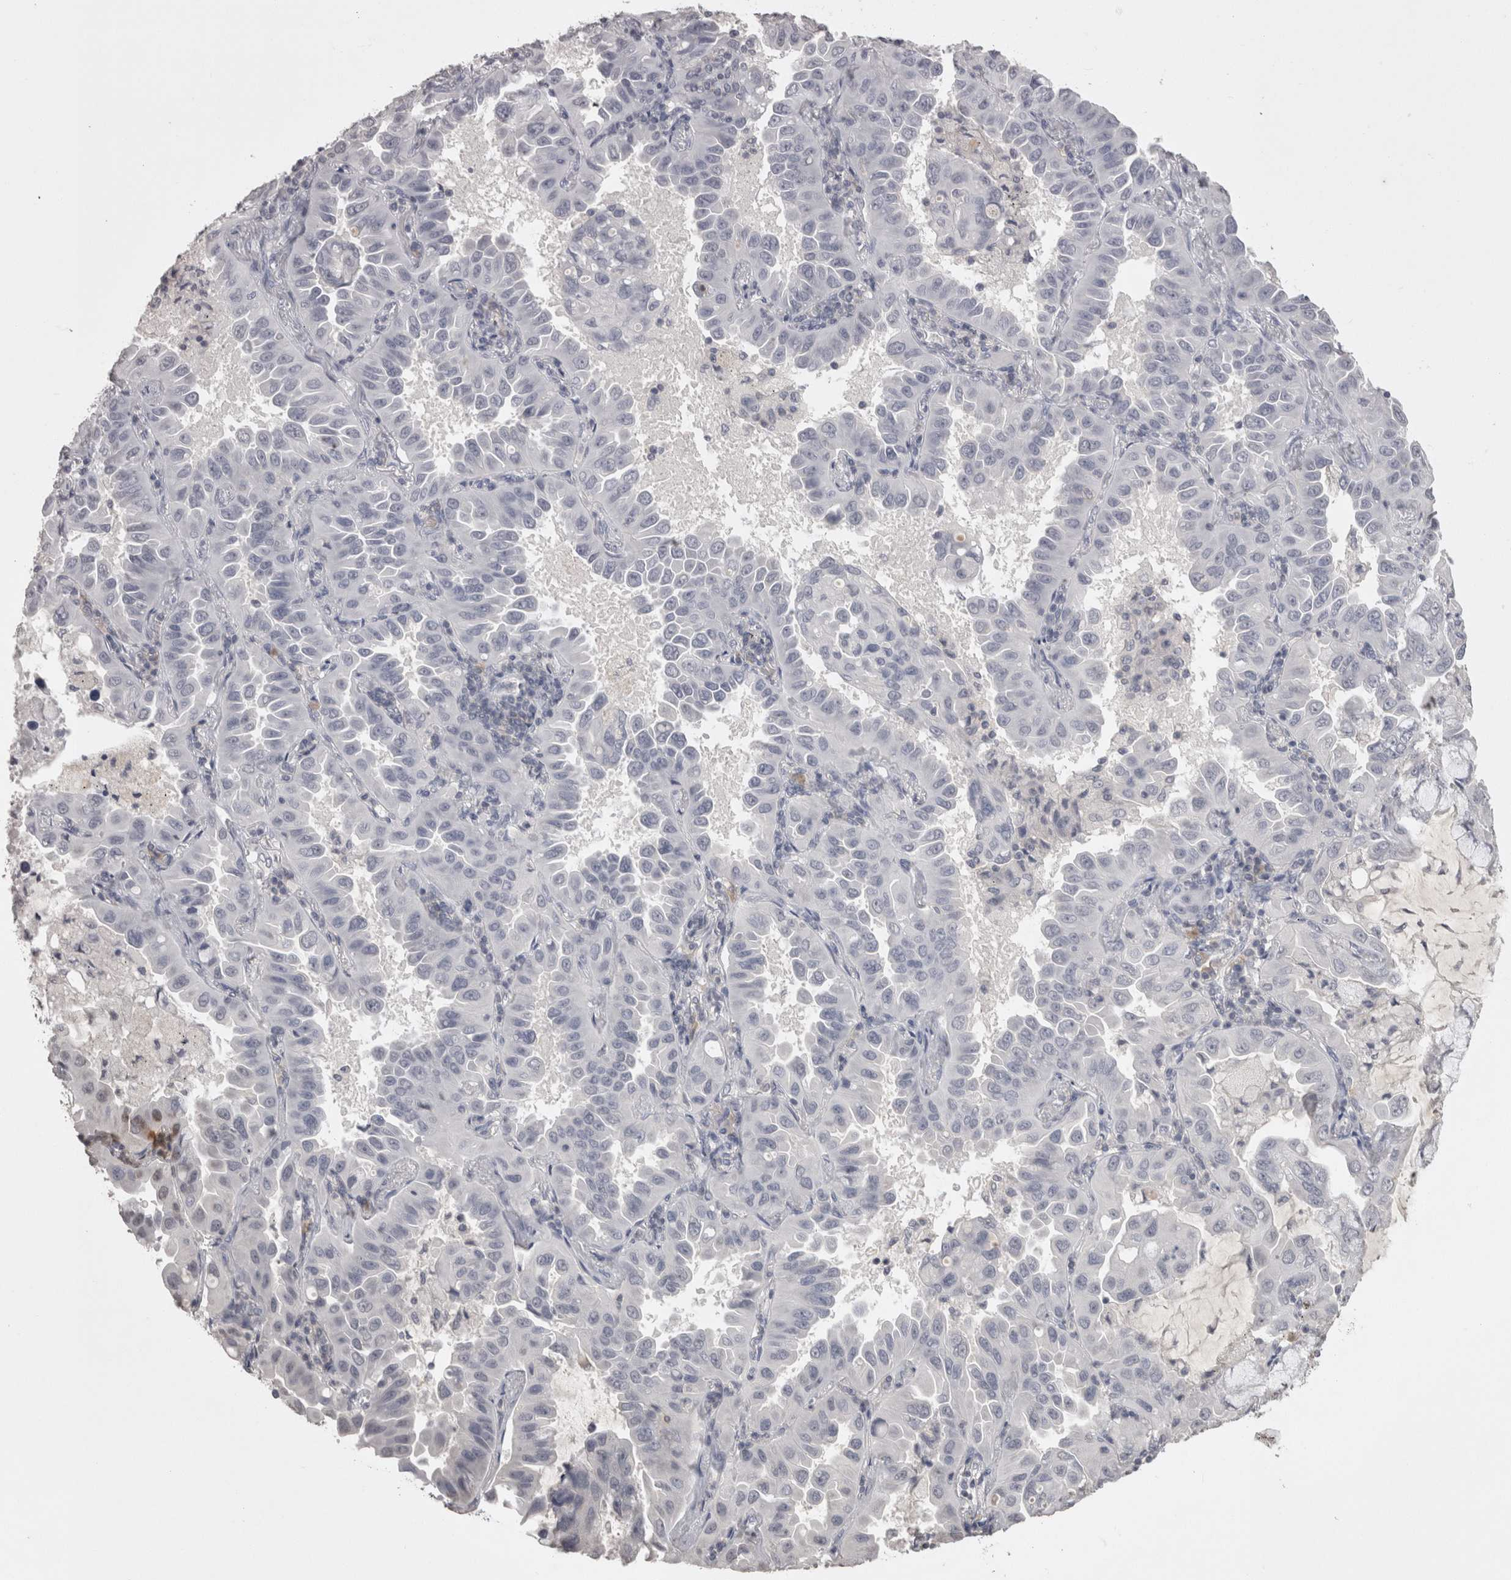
{"staining": {"intensity": "negative", "quantity": "none", "location": "none"}, "tissue": "lung cancer", "cell_type": "Tumor cells", "image_type": "cancer", "snomed": [{"axis": "morphology", "description": "Adenocarcinoma, NOS"}, {"axis": "topography", "description": "Lung"}], "caption": "A histopathology image of human lung cancer is negative for staining in tumor cells. (DAB (3,3'-diaminobenzidine) immunohistochemistry, high magnification).", "gene": "LAX1", "patient": {"sex": "male", "age": 64}}